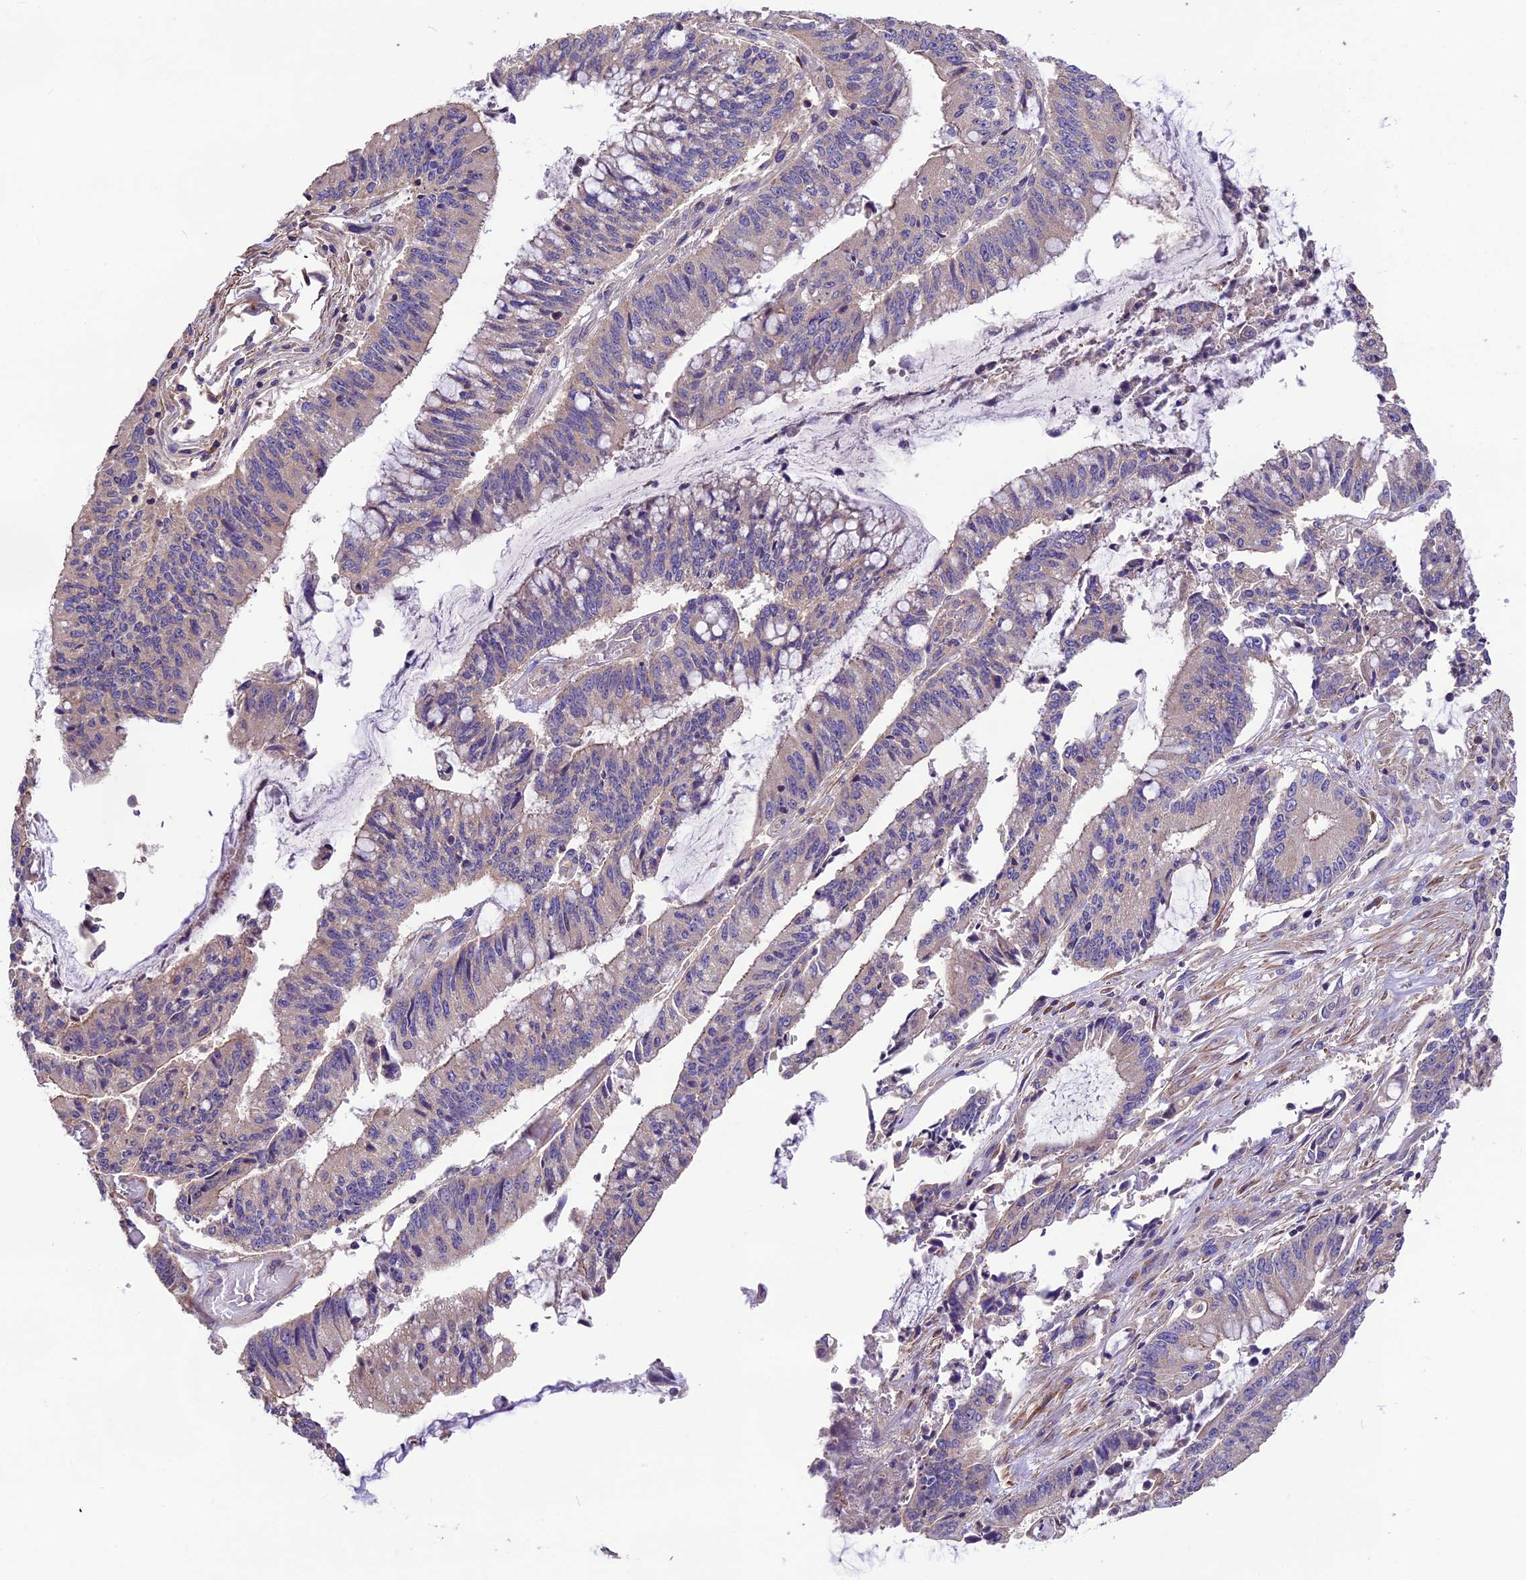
{"staining": {"intensity": "negative", "quantity": "none", "location": "none"}, "tissue": "pancreatic cancer", "cell_type": "Tumor cells", "image_type": "cancer", "snomed": [{"axis": "morphology", "description": "Adenocarcinoma, NOS"}, {"axis": "topography", "description": "Pancreas"}], "caption": "Immunohistochemistry (IHC) micrograph of adenocarcinoma (pancreatic) stained for a protein (brown), which demonstrates no staining in tumor cells.", "gene": "ANO3", "patient": {"sex": "female", "age": 50}}